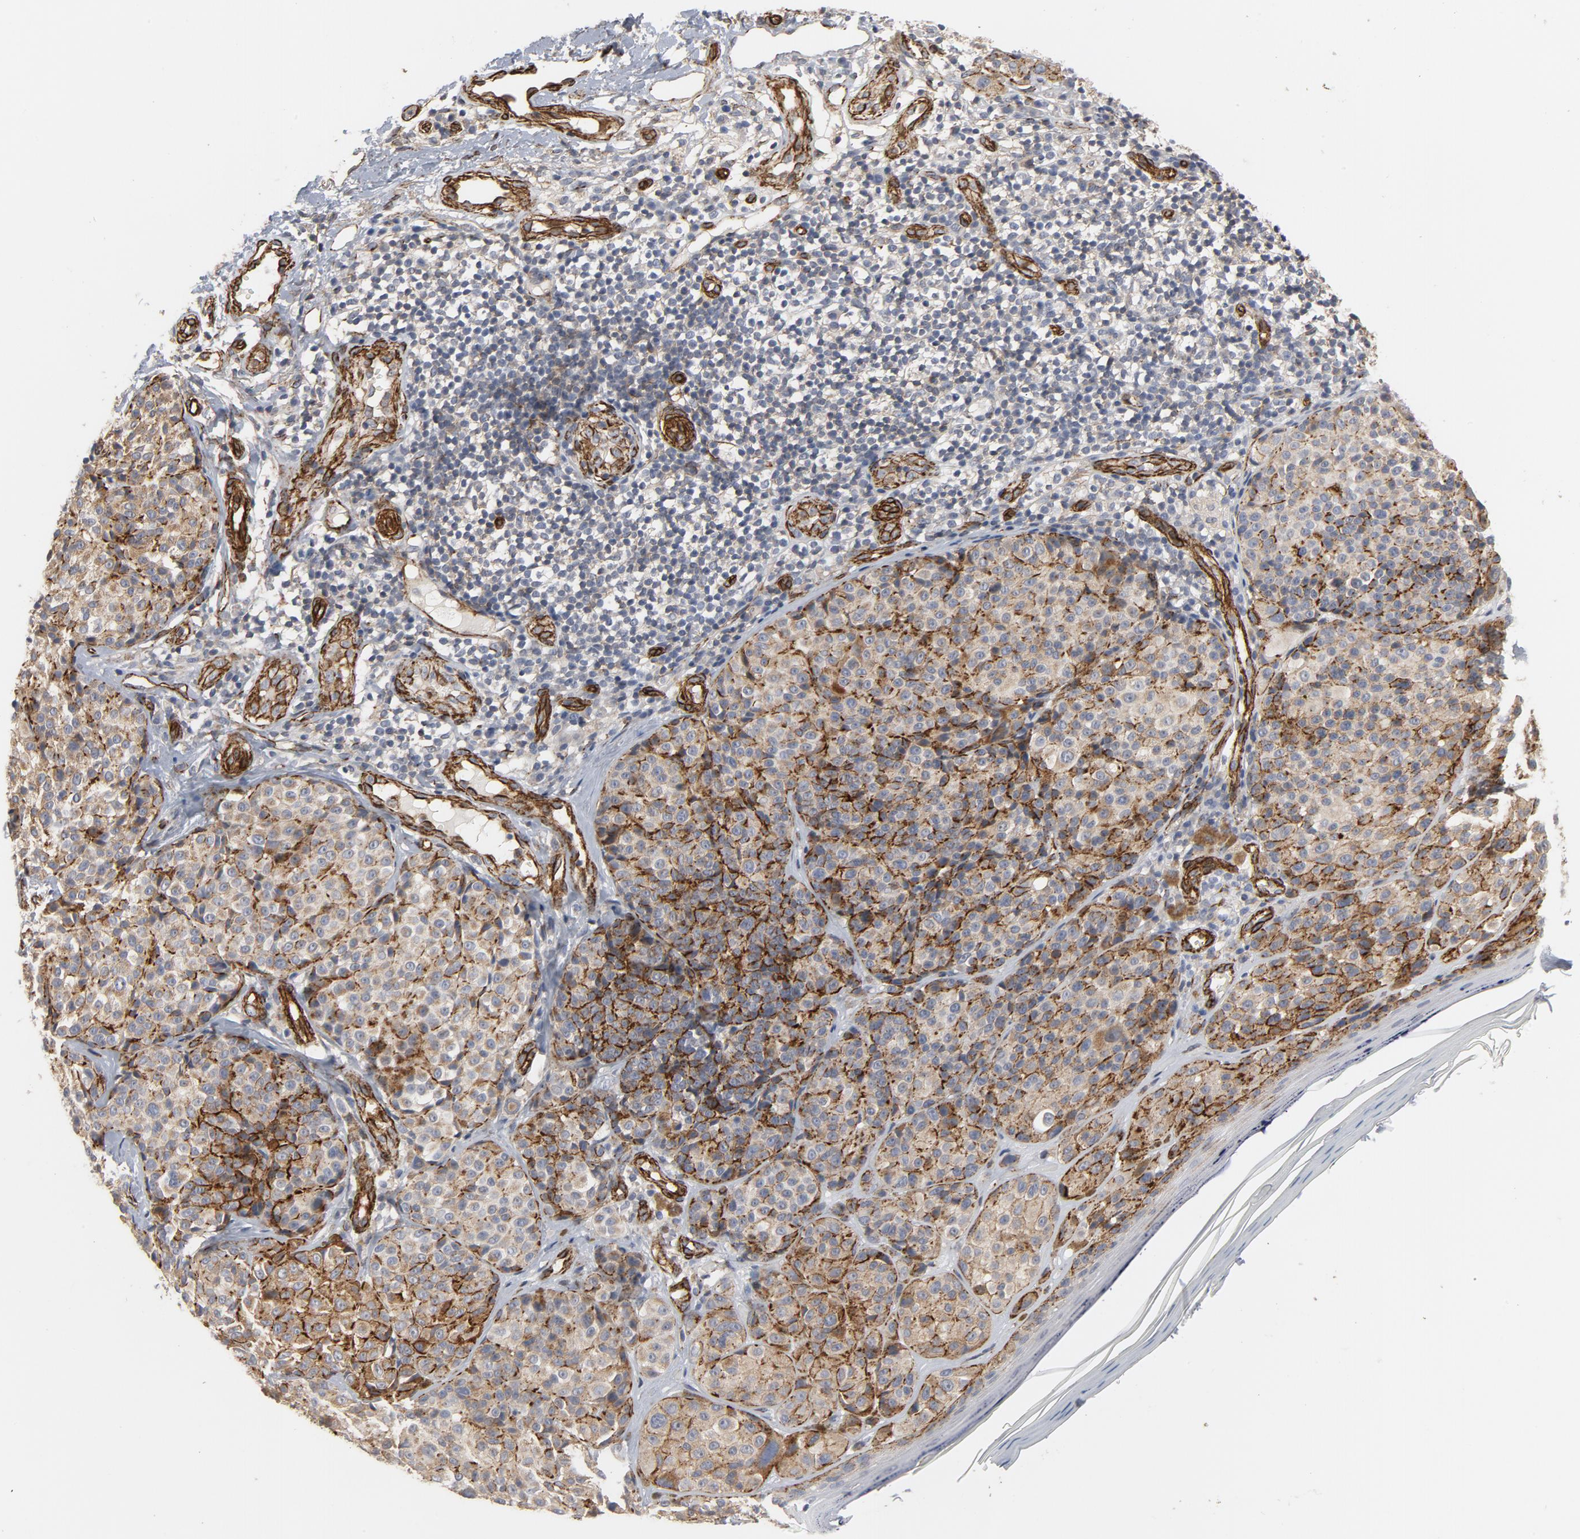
{"staining": {"intensity": "moderate", "quantity": ">75%", "location": "cytoplasmic/membranous"}, "tissue": "melanoma", "cell_type": "Tumor cells", "image_type": "cancer", "snomed": [{"axis": "morphology", "description": "Malignant melanoma, NOS"}, {"axis": "topography", "description": "Skin"}], "caption": "Protein staining demonstrates moderate cytoplasmic/membranous expression in approximately >75% of tumor cells in malignant melanoma.", "gene": "GNG2", "patient": {"sex": "female", "age": 75}}